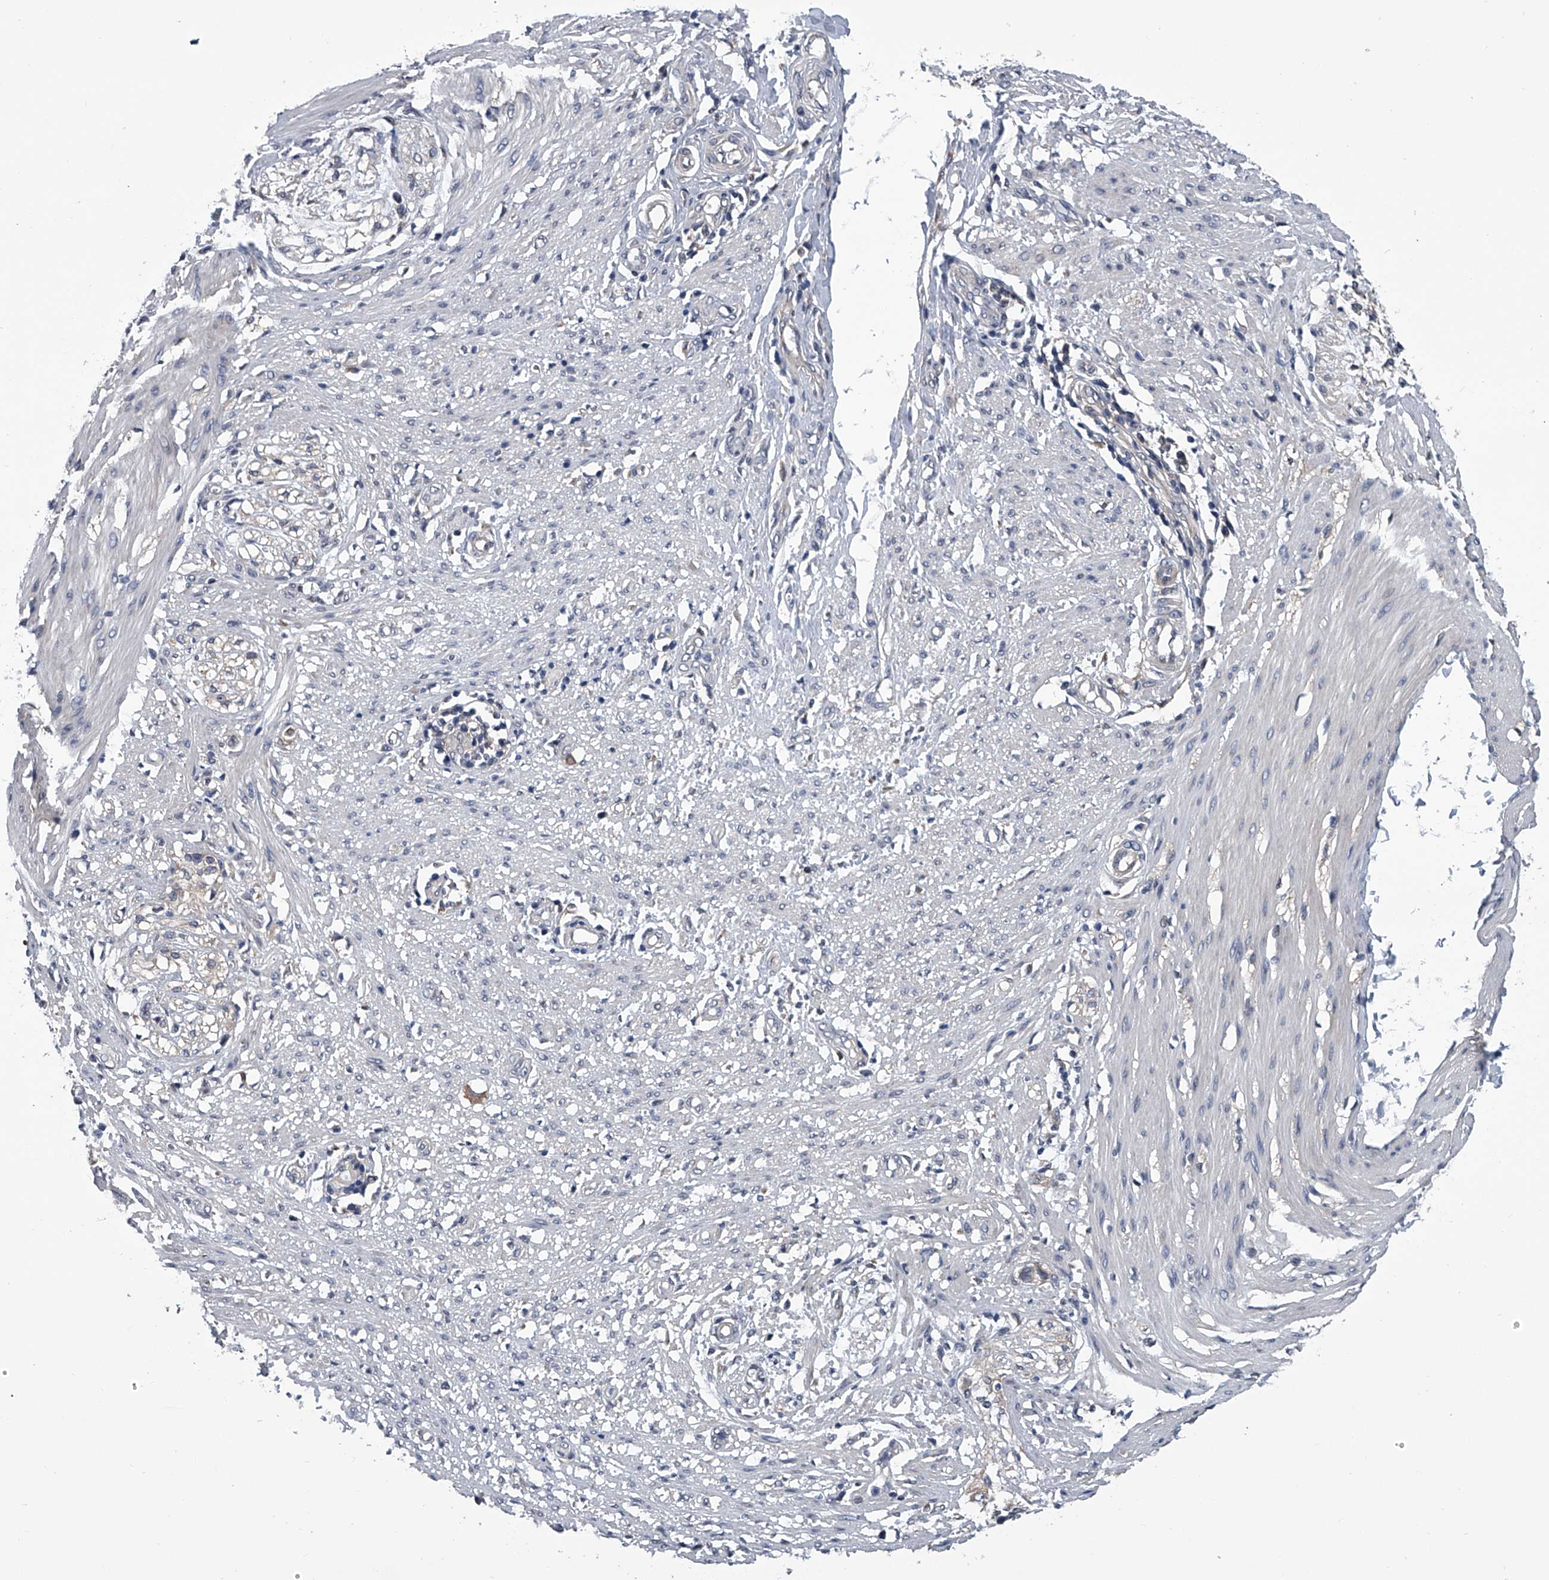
{"staining": {"intensity": "weak", "quantity": "<25%", "location": "cytoplasmic/membranous"}, "tissue": "smooth muscle", "cell_type": "Smooth muscle cells", "image_type": "normal", "snomed": [{"axis": "morphology", "description": "Normal tissue, NOS"}, {"axis": "morphology", "description": "Adenocarcinoma, NOS"}, {"axis": "topography", "description": "Colon"}, {"axis": "topography", "description": "Peripheral nerve tissue"}], "caption": "Immunohistochemistry (IHC) micrograph of normal smooth muscle: smooth muscle stained with DAB (3,3'-diaminobenzidine) displays no significant protein staining in smooth muscle cells.", "gene": "PPP2R5D", "patient": {"sex": "male", "age": 14}}